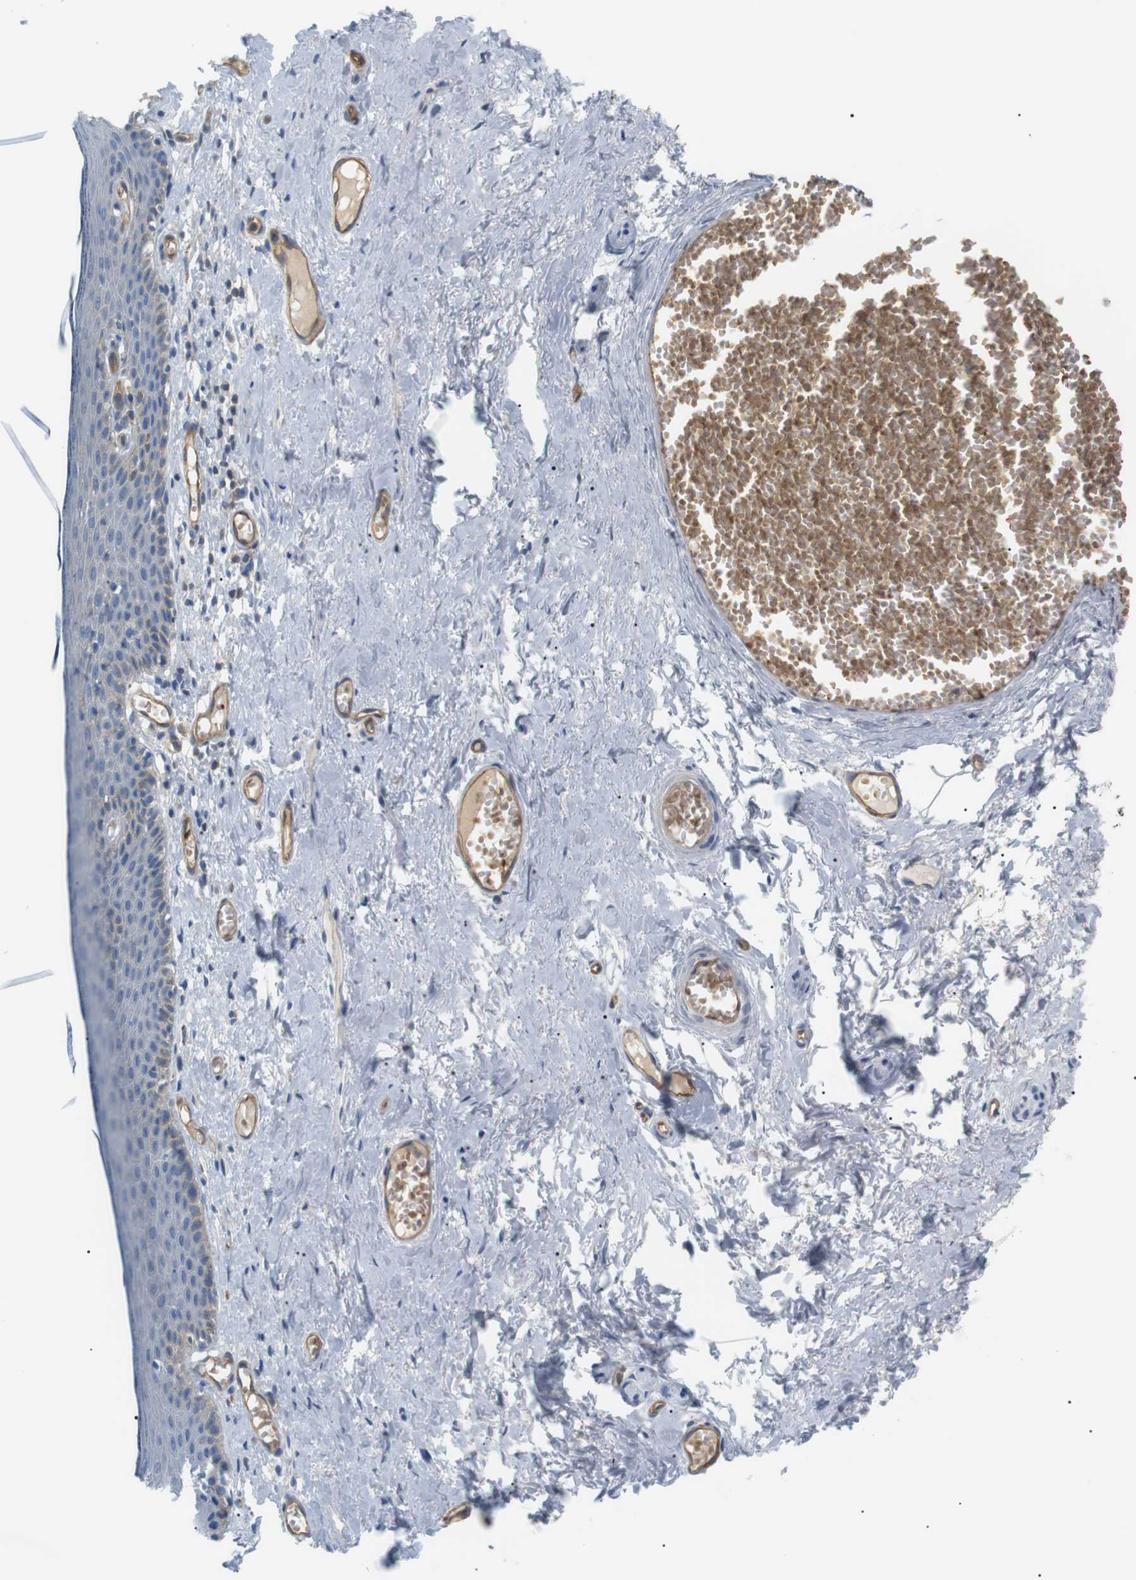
{"staining": {"intensity": "weak", "quantity": "<25%", "location": "cytoplasmic/membranous"}, "tissue": "skin", "cell_type": "Epidermal cells", "image_type": "normal", "snomed": [{"axis": "morphology", "description": "Normal tissue, NOS"}, {"axis": "topography", "description": "Adipose tissue"}, {"axis": "topography", "description": "Vascular tissue"}, {"axis": "topography", "description": "Anal"}, {"axis": "topography", "description": "Peripheral nerve tissue"}], "caption": "This is a histopathology image of IHC staining of benign skin, which shows no positivity in epidermal cells.", "gene": "ADCY10", "patient": {"sex": "female", "age": 54}}